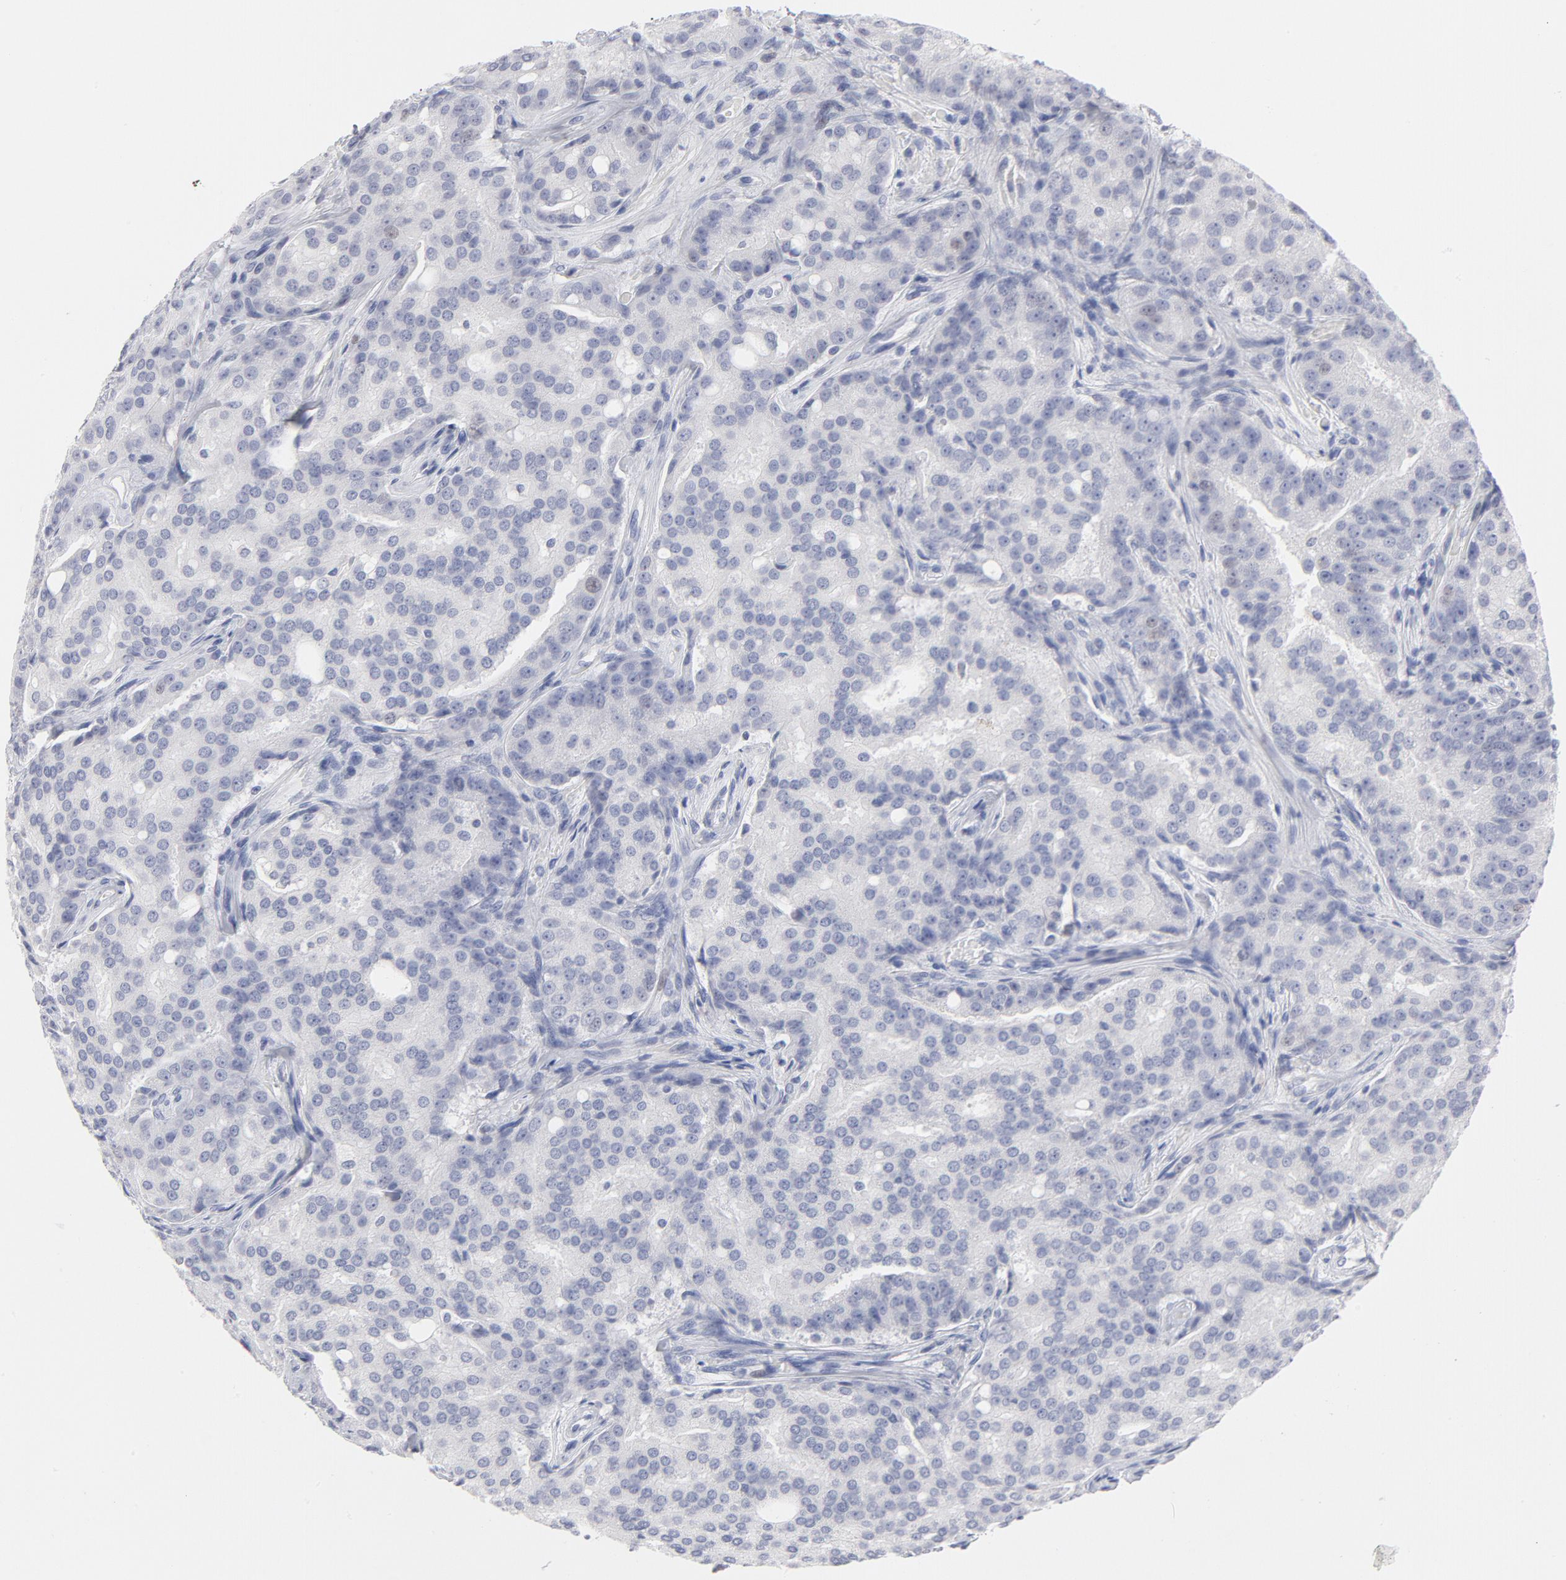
{"staining": {"intensity": "negative", "quantity": "none", "location": "none"}, "tissue": "prostate cancer", "cell_type": "Tumor cells", "image_type": "cancer", "snomed": [{"axis": "morphology", "description": "Adenocarcinoma, High grade"}, {"axis": "topography", "description": "Prostate"}], "caption": "There is no significant expression in tumor cells of high-grade adenocarcinoma (prostate).", "gene": "MCM7", "patient": {"sex": "male", "age": 72}}